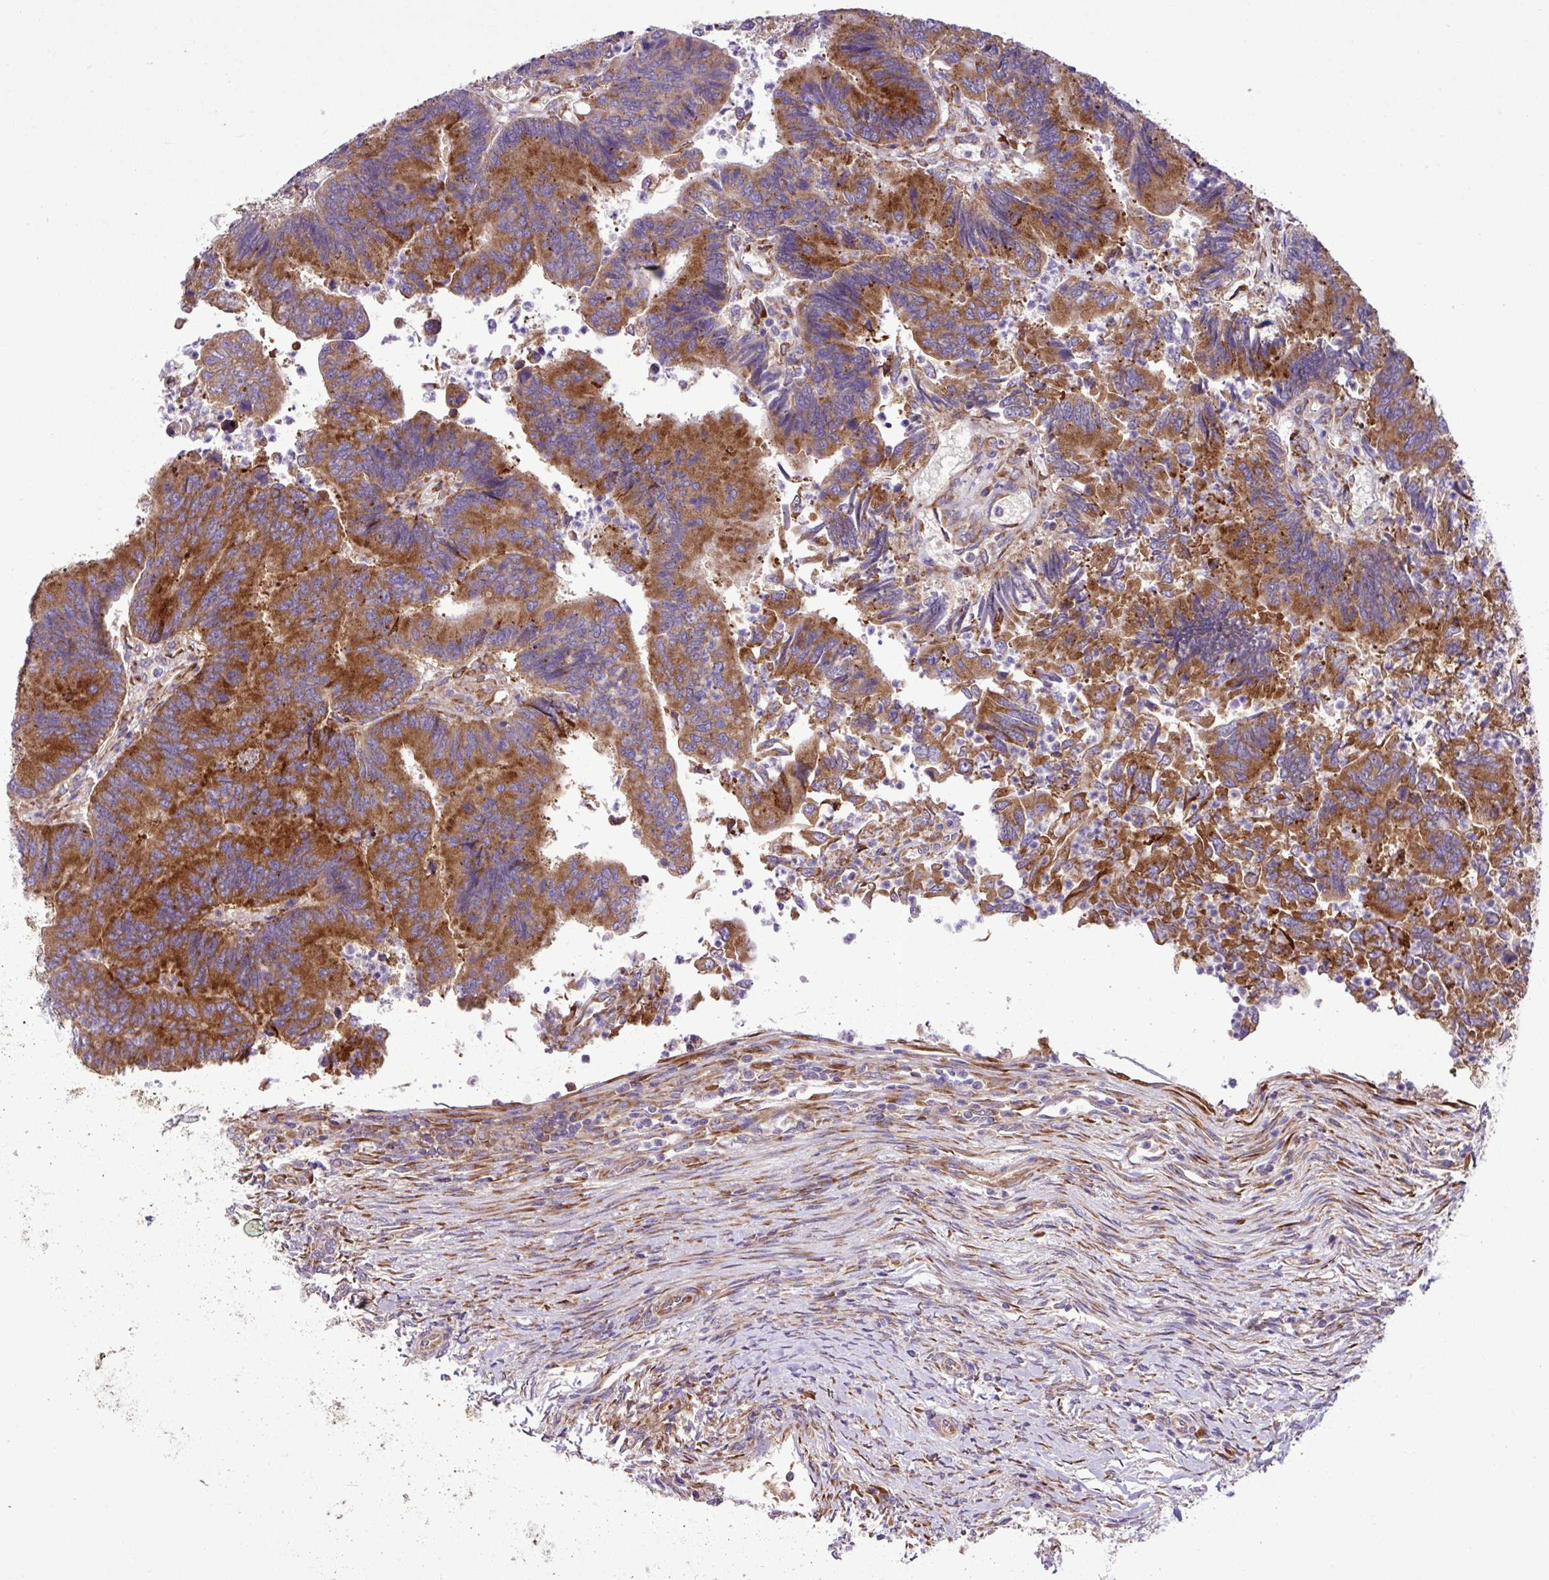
{"staining": {"intensity": "moderate", "quantity": ">75%", "location": "cytoplasmic/membranous"}, "tissue": "colorectal cancer", "cell_type": "Tumor cells", "image_type": "cancer", "snomed": [{"axis": "morphology", "description": "Adenocarcinoma, NOS"}, {"axis": "topography", "description": "Colon"}], "caption": "DAB (3,3'-diaminobenzidine) immunohistochemical staining of colorectal cancer (adenocarcinoma) displays moderate cytoplasmic/membranous protein positivity in about >75% of tumor cells. (DAB (3,3'-diaminobenzidine) = brown stain, brightfield microscopy at high magnification).", "gene": "RPL13", "patient": {"sex": "female", "age": 67}}